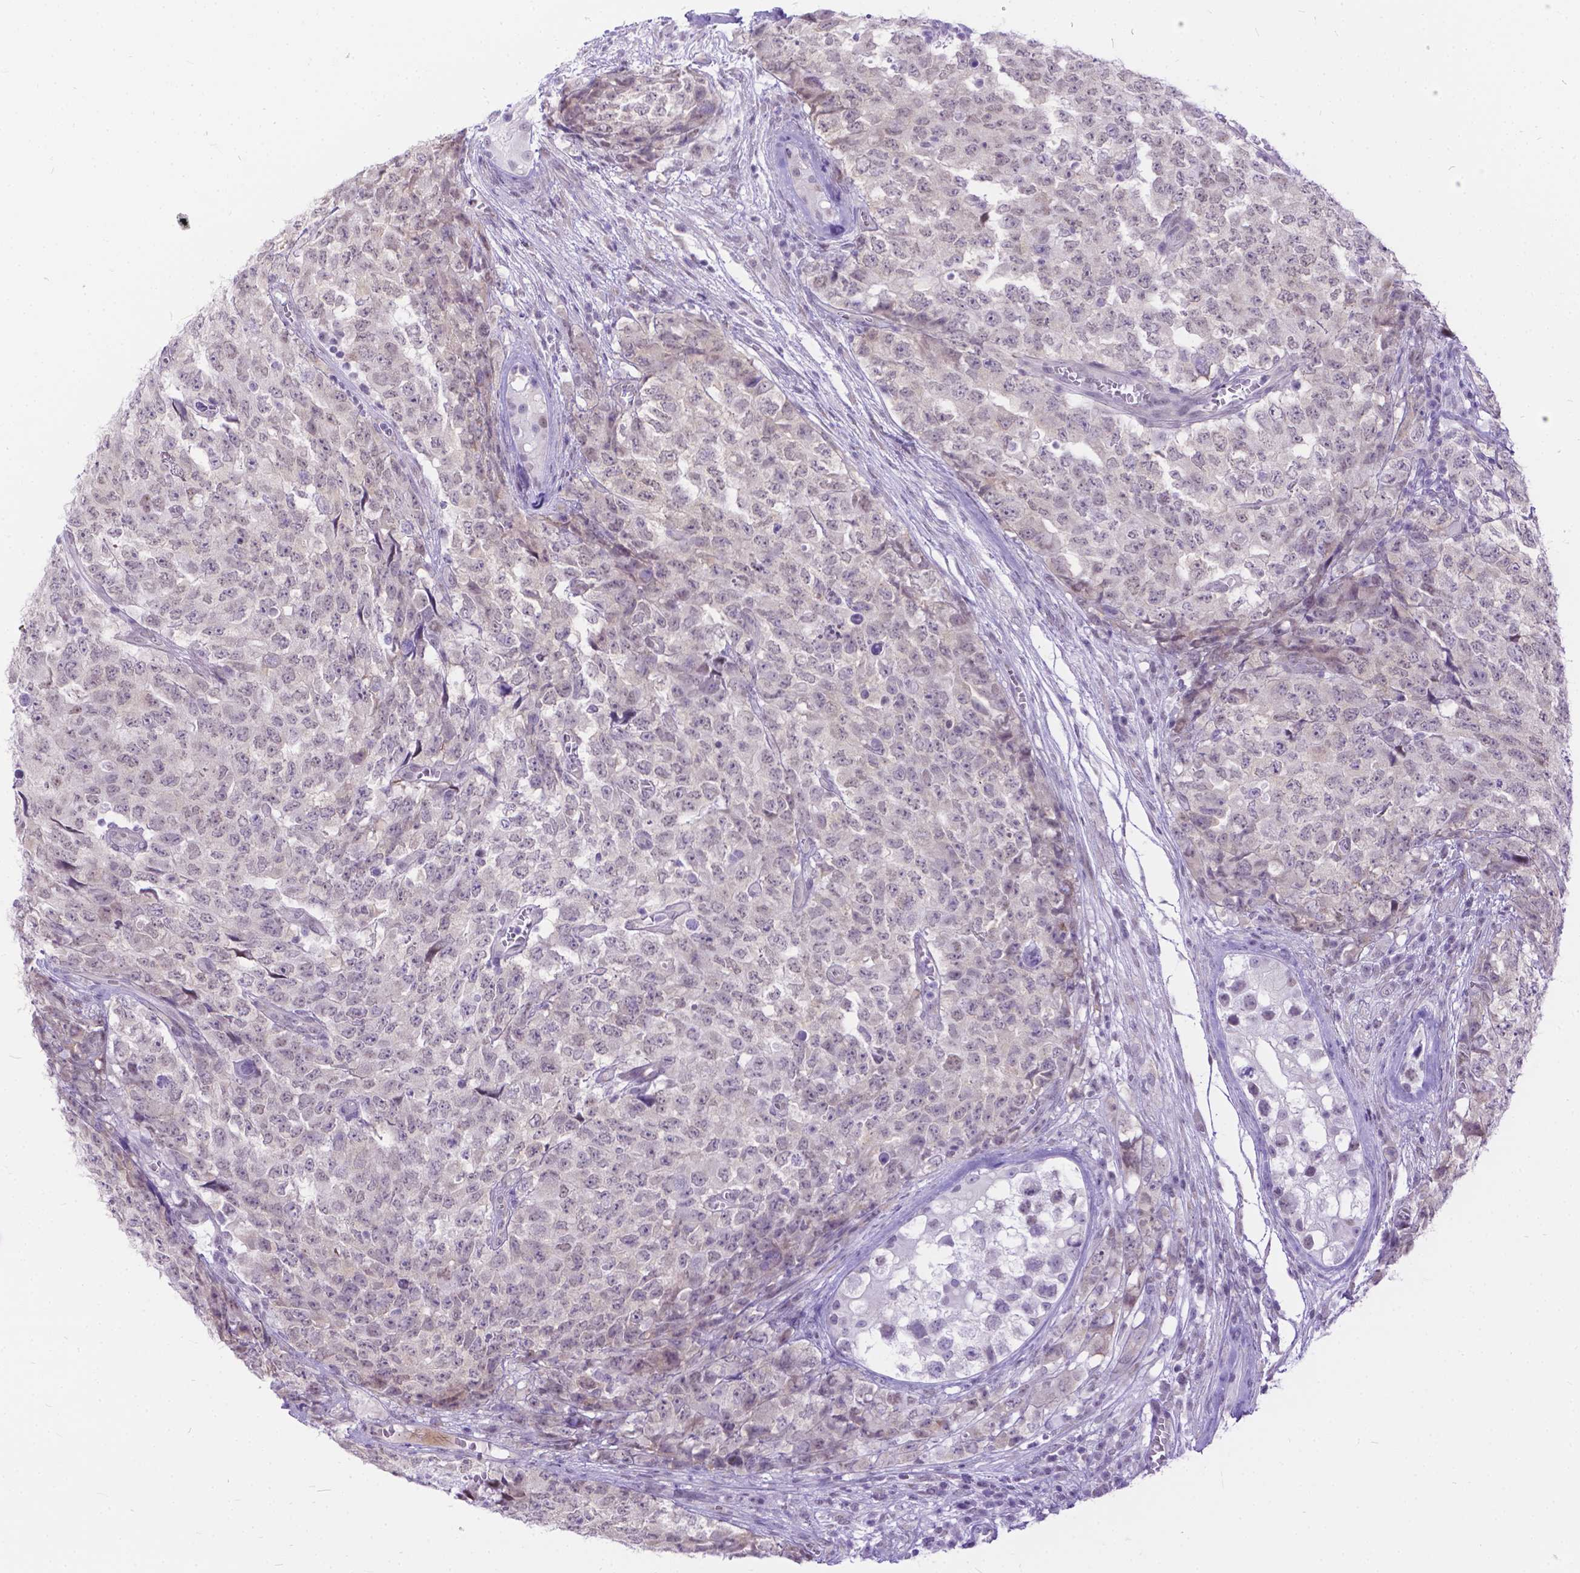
{"staining": {"intensity": "weak", "quantity": ">75%", "location": "cytoplasmic/membranous"}, "tissue": "testis cancer", "cell_type": "Tumor cells", "image_type": "cancer", "snomed": [{"axis": "morphology", "description": "Carcinoma, Embryonal, NOS"}, {"axis": "topography", "description": "Testis"}], "caption": "Brown immunohistochemical staining in human testis cancer exhibits weak cytoplasmic/membranous staining in approximately >75% of tumor cells.", "gene": "FAM124B", "patient": {"sex": "male", "age": 23}}